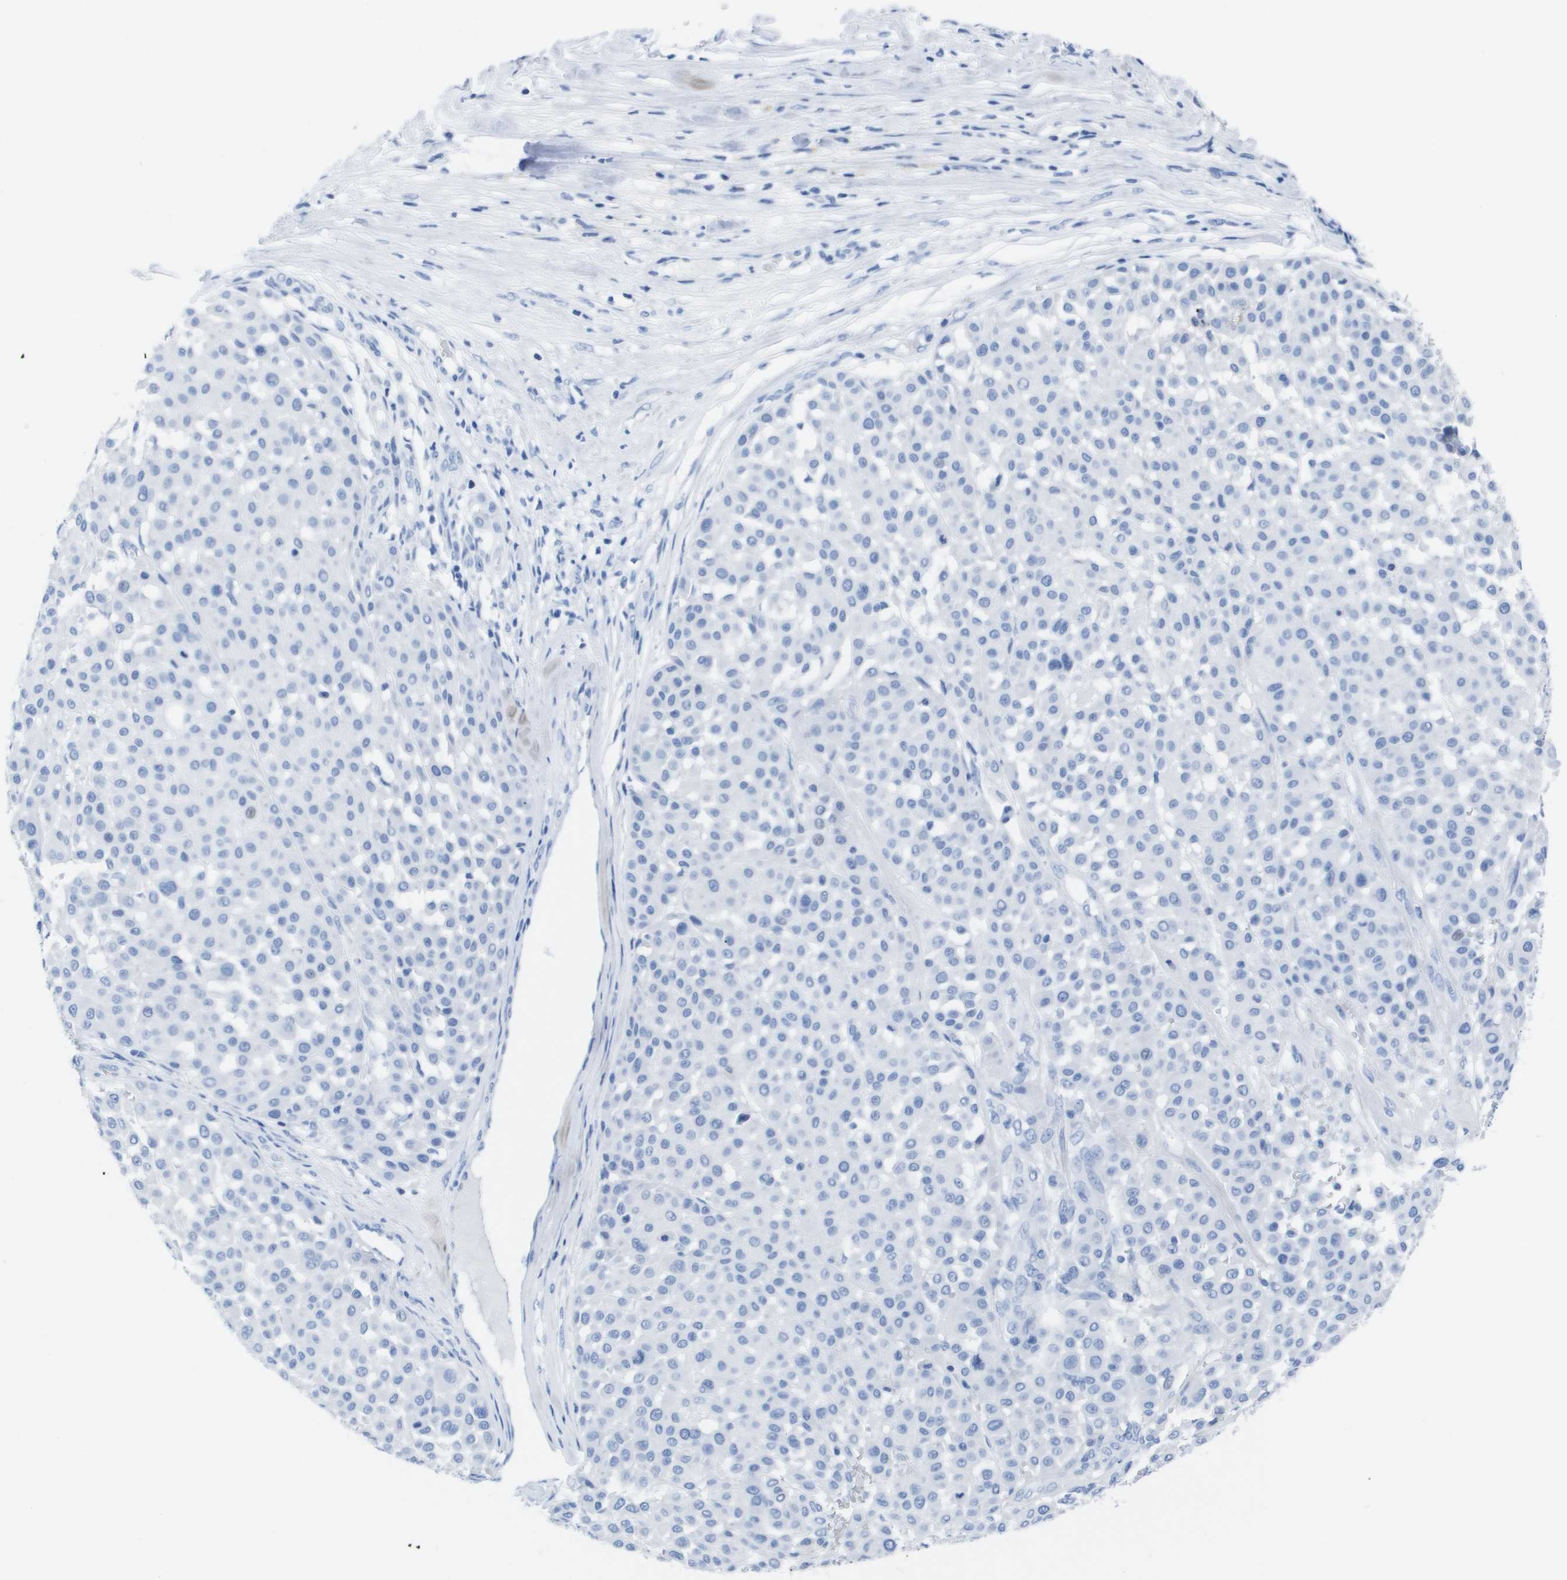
{"staining": {"intensity": "negative", "quantity": "none", "location": "none"}, "tissue": "melanoma", "cell_type": "Tumor cells", "image_type": "cancer", "snomed": [{"axis": "morphology", "description": "Malignant melanoma, Metastatic site"}, {"axis": "topography", "description": "Soft tissue"}], "caption": "The photomicrograph exhibits no significant expression in tumor cells of melanoma. (Stains: DAB (3,3'-diaminobenzidine) immunohistochemistry (IHC) with hematoxylin counter stain, Microscopy: brightfield microscopy at high magnification).", "gene": "KCNA3", "patient": {"sex": "male", "age": 41}}